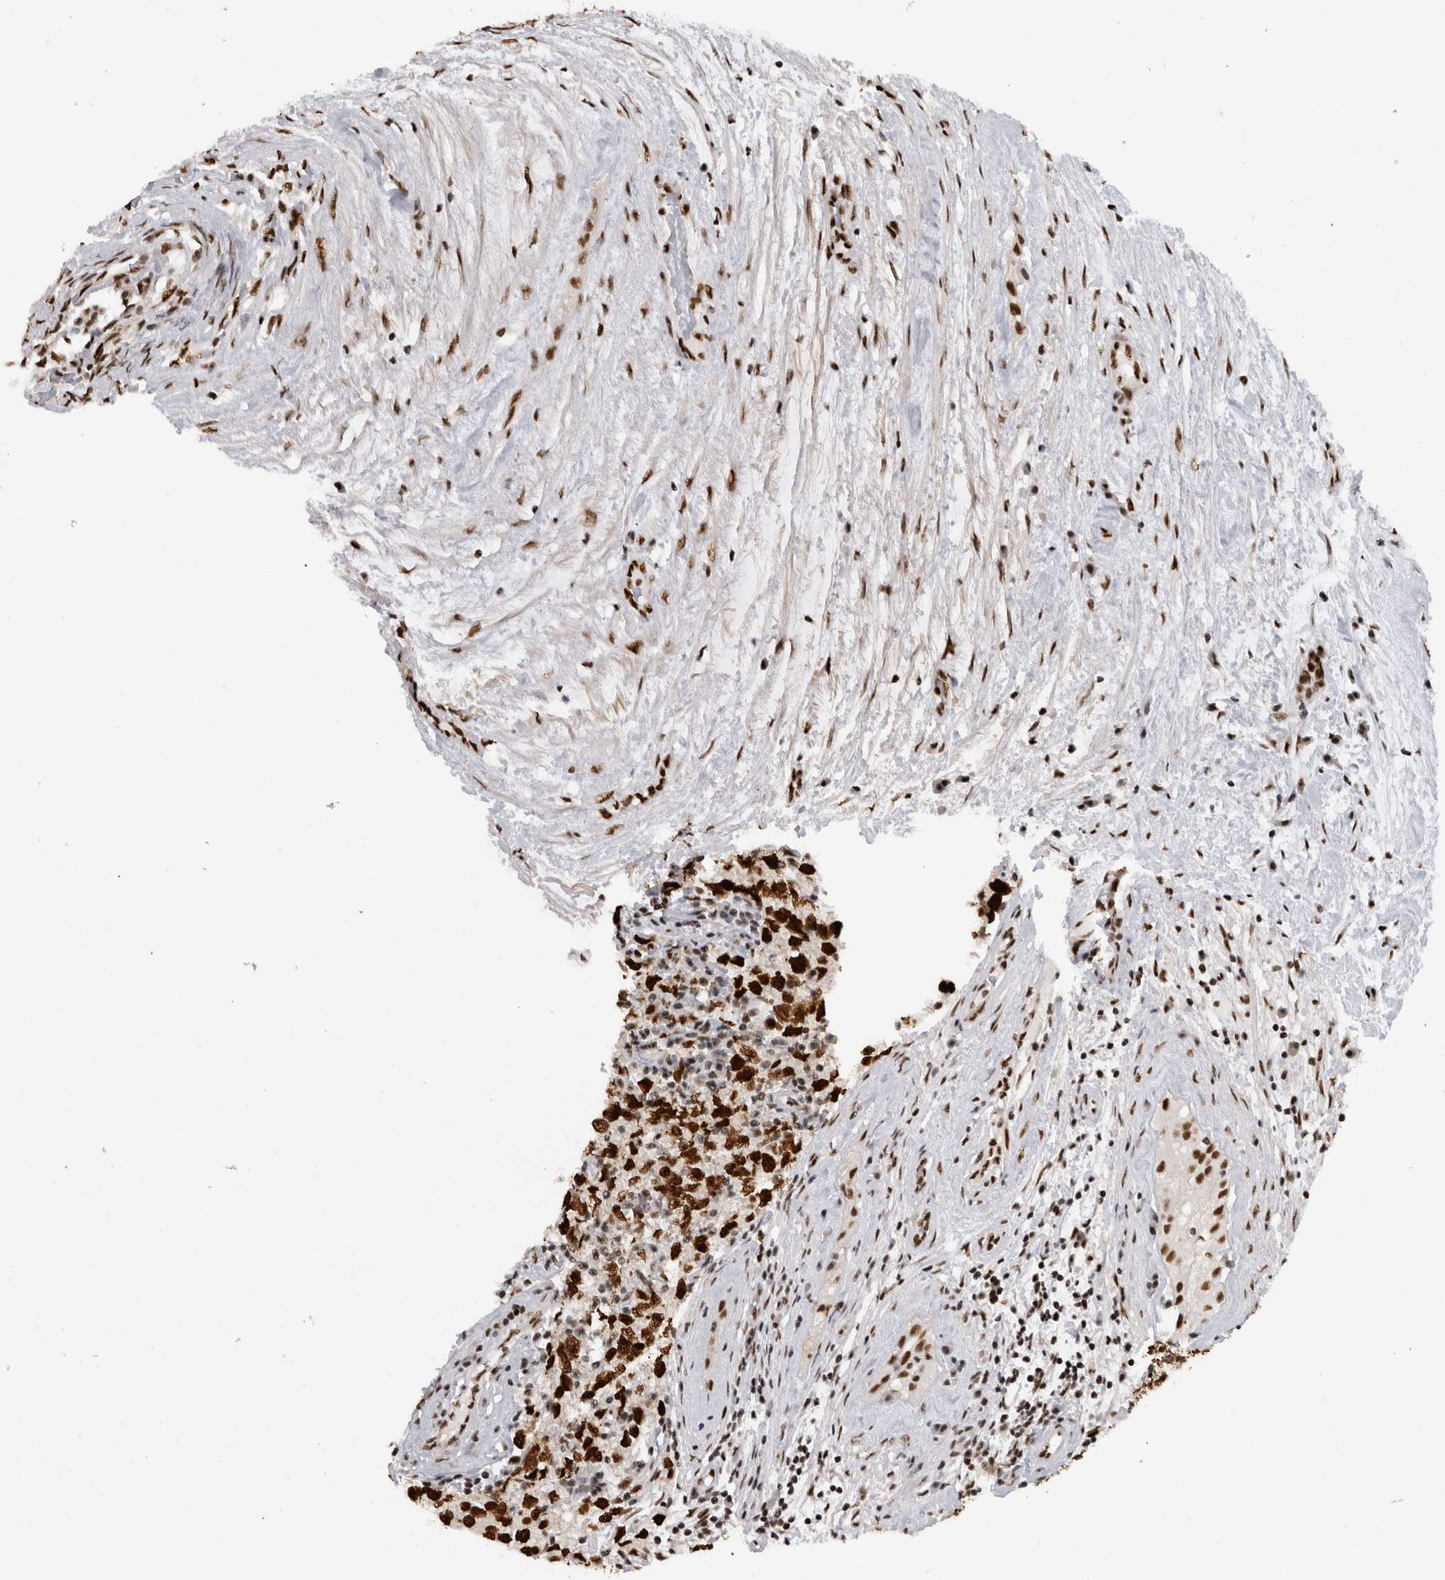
{"staining": {"intensity": "strong", "quantity": ">75%", "location": "nuclear"}, "tissue": "testis cancer", "cell_type": "Tumor cells", "image_type": "cancer", "snomed": [{"axis": "morphology", "description": "Seminoma, NOS"}, {"axis": "morphology", "description": "Carcinoma, Embryonal, NOS"}, {"axis": "topography", "description": "Testis"}], "caption": "Immunohistochemical staining of embryonal carcinoma (testis) demonstrates high levels of strong nuclear positivity in about >75% of tumor cells. (DAB (3,3'-diaminobenzidine) IHC, brown staining for protein, blue staining for nuclei).", "gene": "ZSCAN2", "patient": {"sex": "male", "age": 28}}